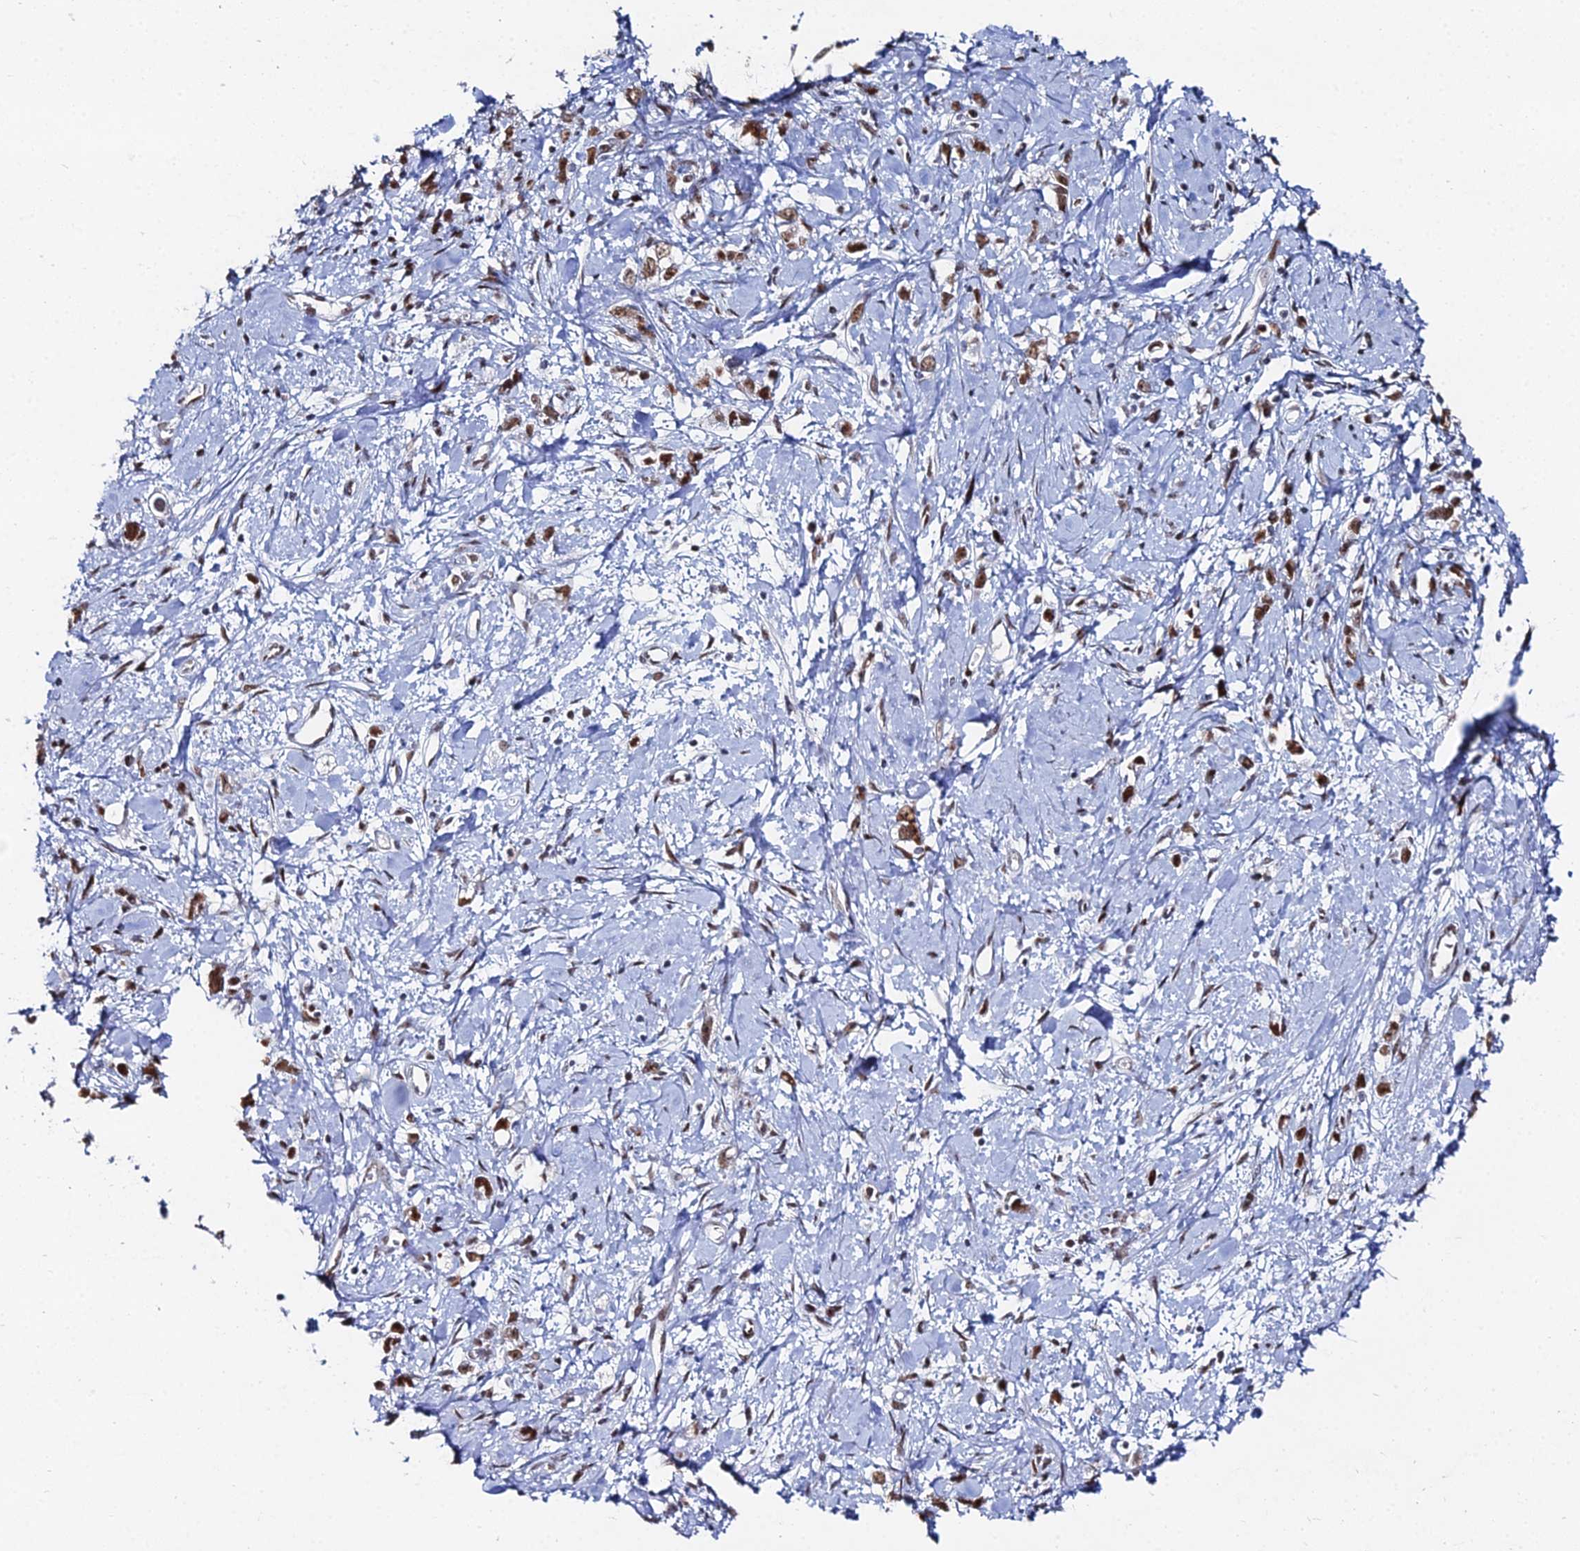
{"staining": {"intensity": "moderate", "quantity": ">75%", "location": "nuclear"}, "tissue": "stomach cancer", "cell_type": "Tumor cells", "image_type": "cancer", "snomed": [{"axis": "morphology", "description": "Adenocarcinoma, NOS"}, {"axis": "topography", "description": "Stomach"}], "caption": "This micrograph shows stomach adenocarcinoma stained with immunohistochemistry (IHC) to label a protein in brown. The nuclear of tumor cells show moderate positivity for the protein. Nuclei are counter-stained blue.", "gene": "GSC2", "patient": {"sex": "female", "age": 76}}